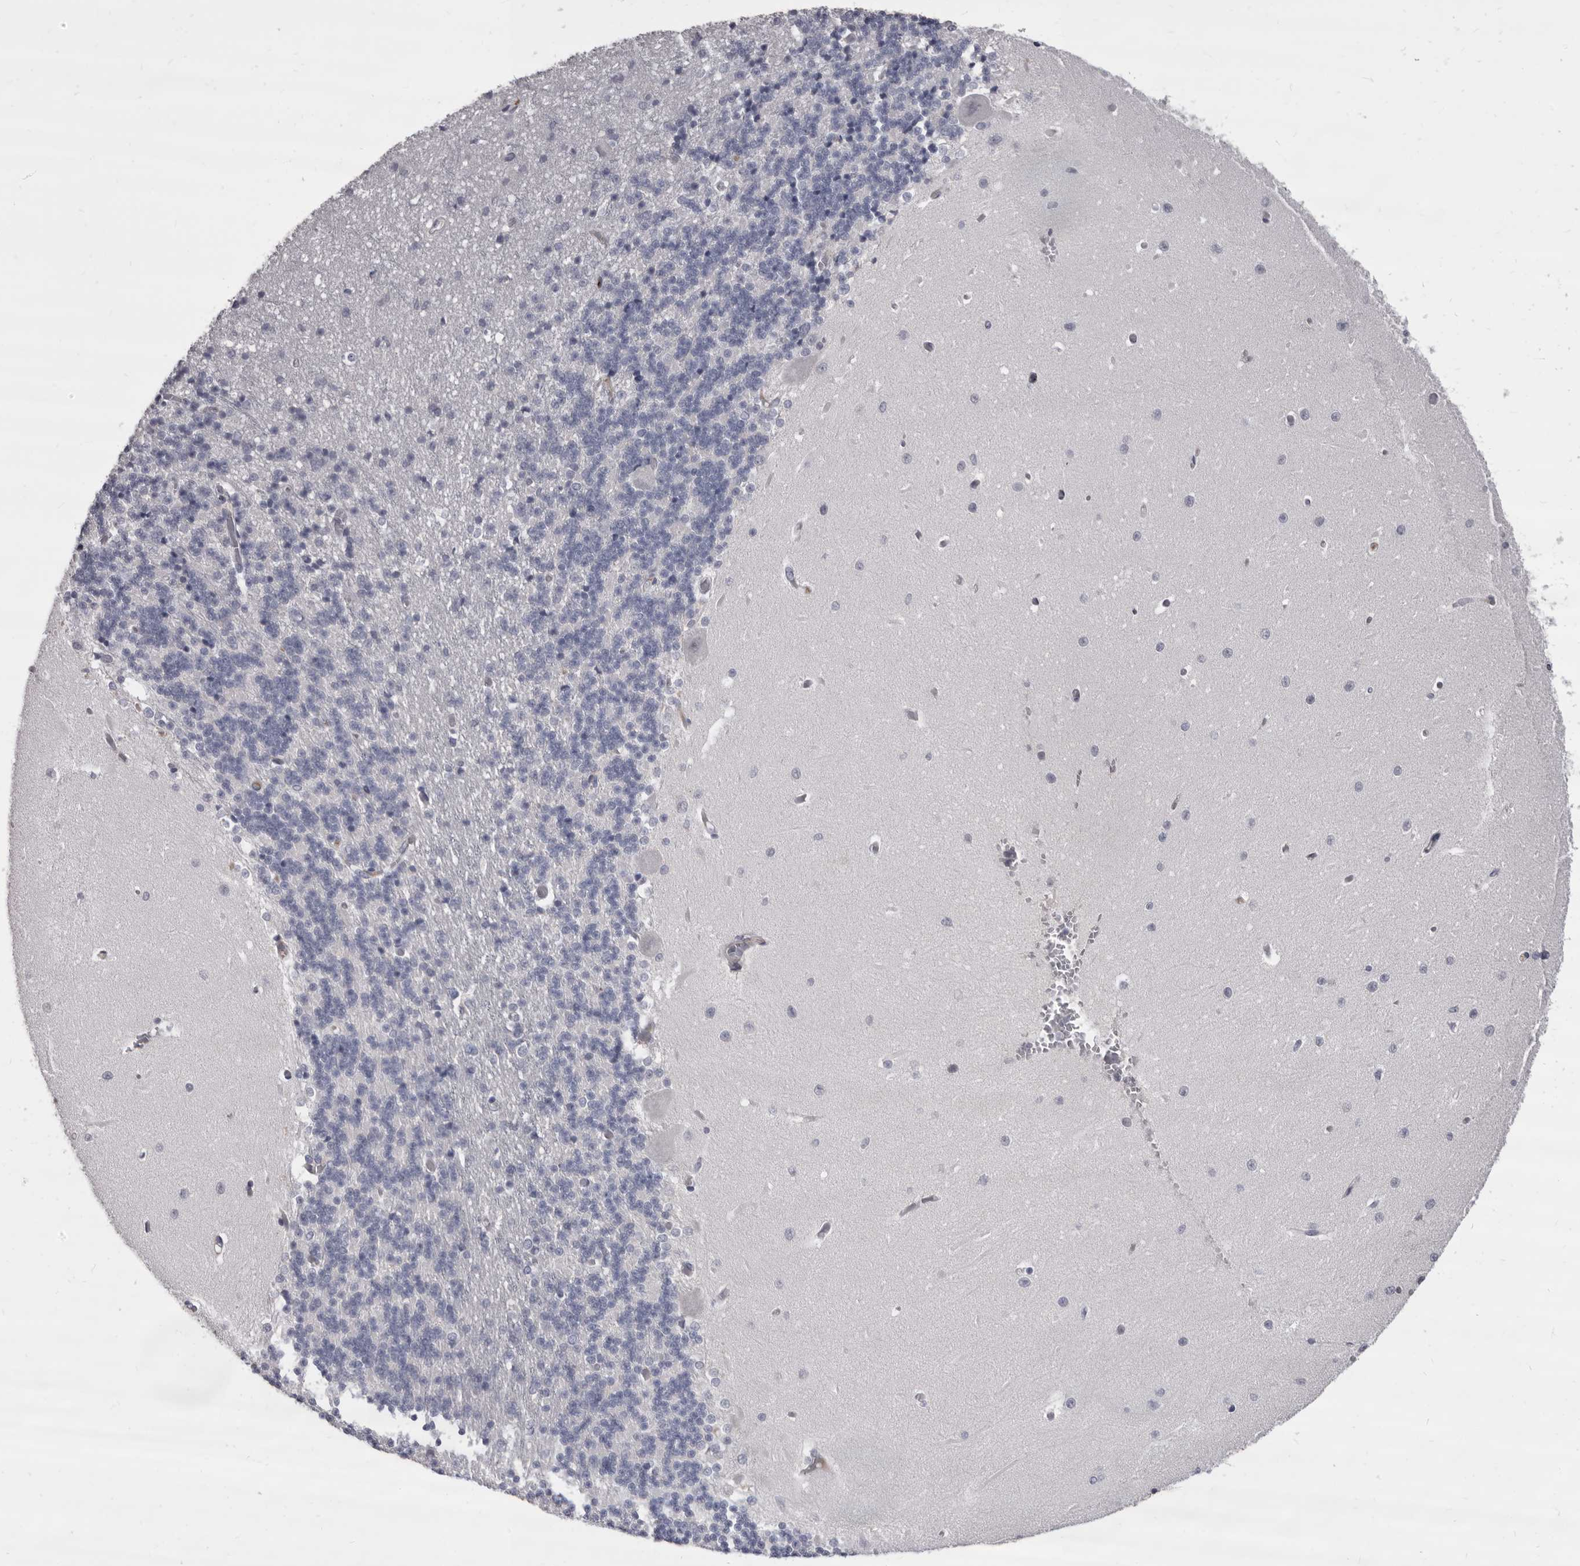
{"staining": {"intensity": "negative", "quantity": "none", "location": "none"}, "tissue": "cerebellum", "cell_type": "Cells in granular layer", "image_type": "normal", "snomed": [{"axis": "morphology", "description": "Normal tissue, NOS"}, {"axis": "topography", "description": "Cerebellum"}], "caption": "DAB (3,3'-diaminobenzidine) immunohistochemical staining of normal cerebellum displays no significant expression in cells in granular layer.", "gene": "GZMH", "patient": {"sex": "male", "age": 37}}